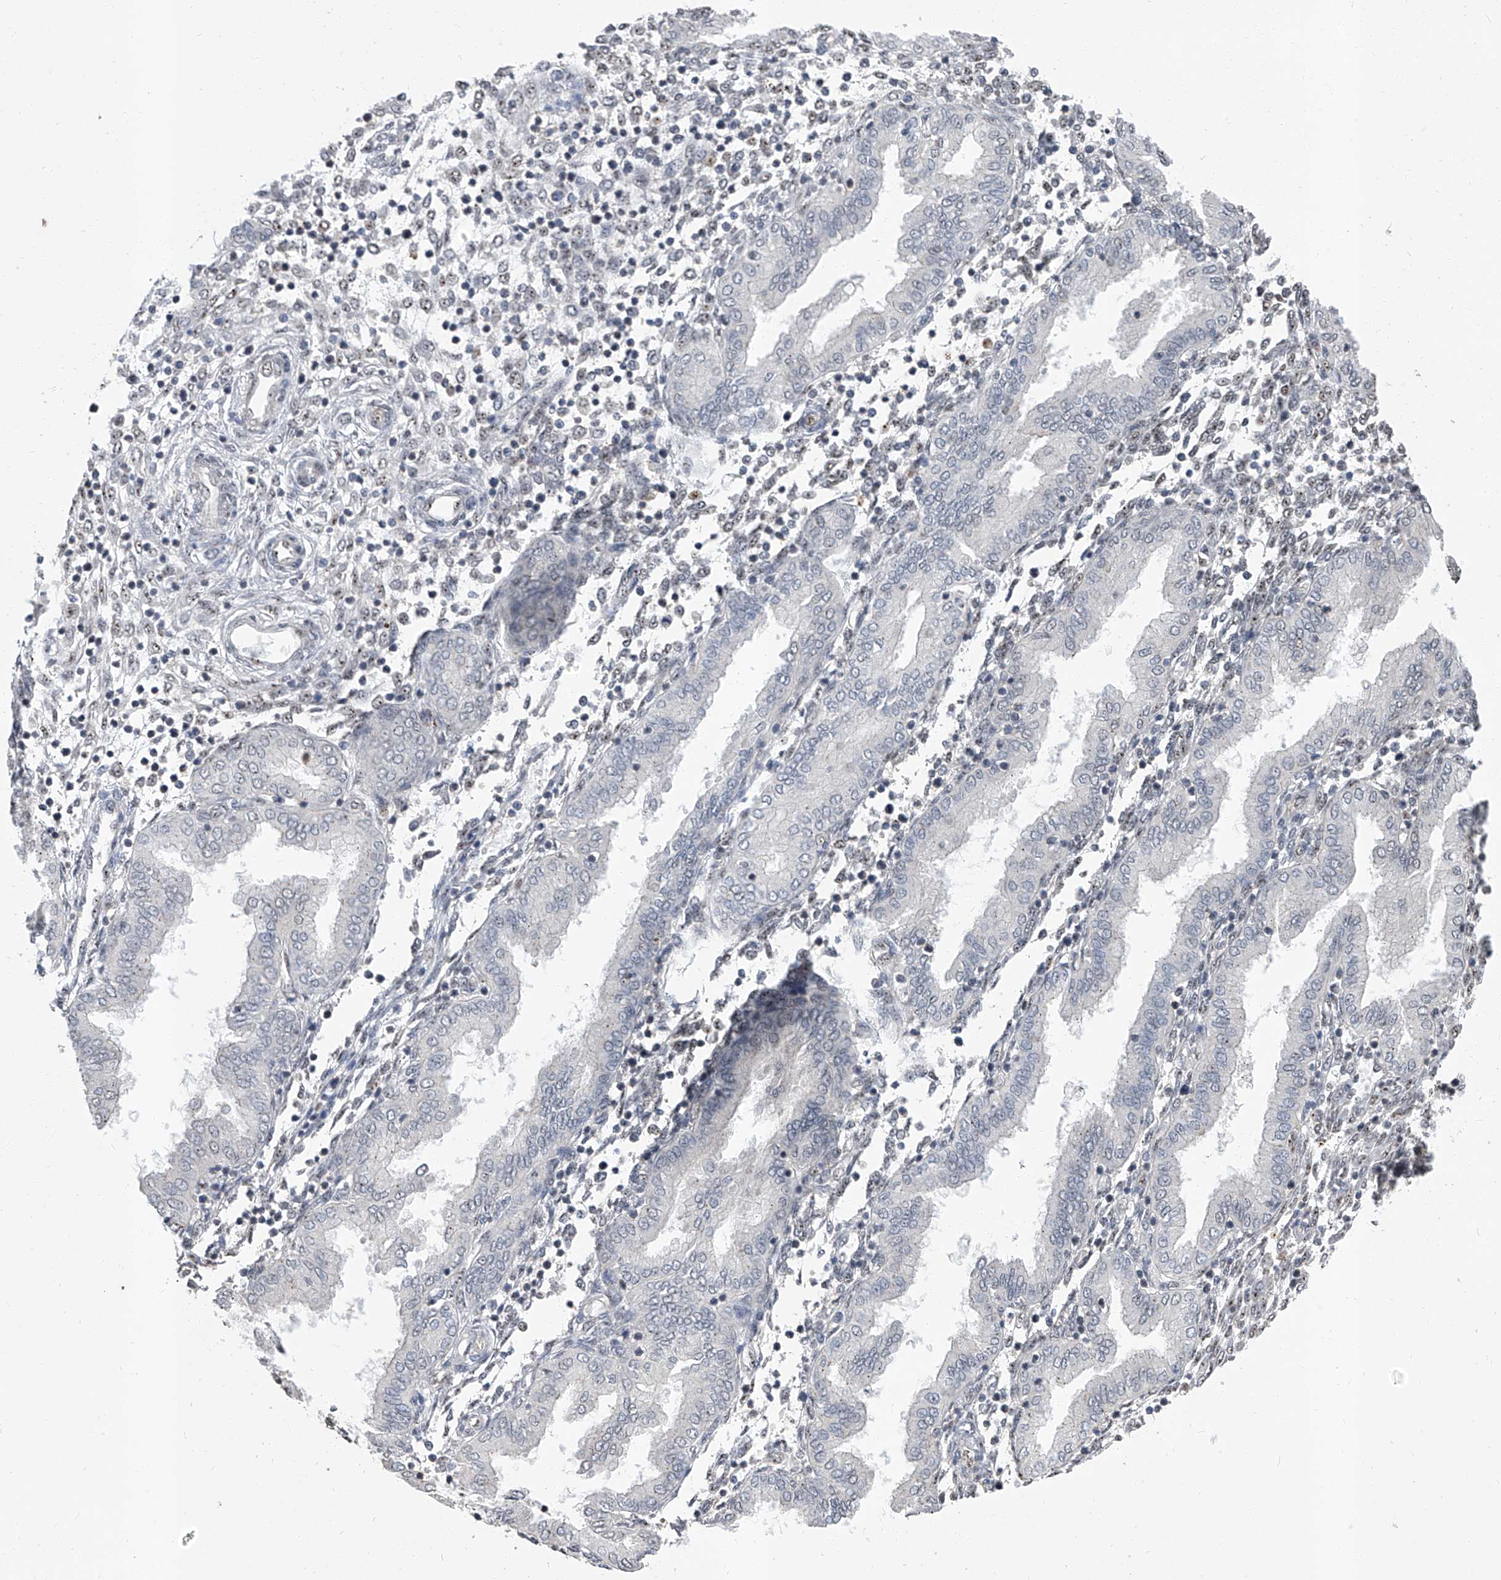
{"staining": {"intensity": "negative", "quantity": "none", "location": "none"}, "tissue": "endometrium", "cell_type": "Cells in endometrial stroma", "image_type": "normal", "snomed": [{"axis": "morphology", "description": "Normal tissue, NOS"}, {"axis": "topography", "description": "Endometrium"}], "caption": "Immunohistochemistry (IHC) micrograph of unremarkable endometrium: human endometrium stained with DAB (3,3'-diaminobenzidine) displays no significant protein staining in cells in endometrial stroma.", "gene": "CMTR1", "patient": {"sex": "female", "age": 53}}